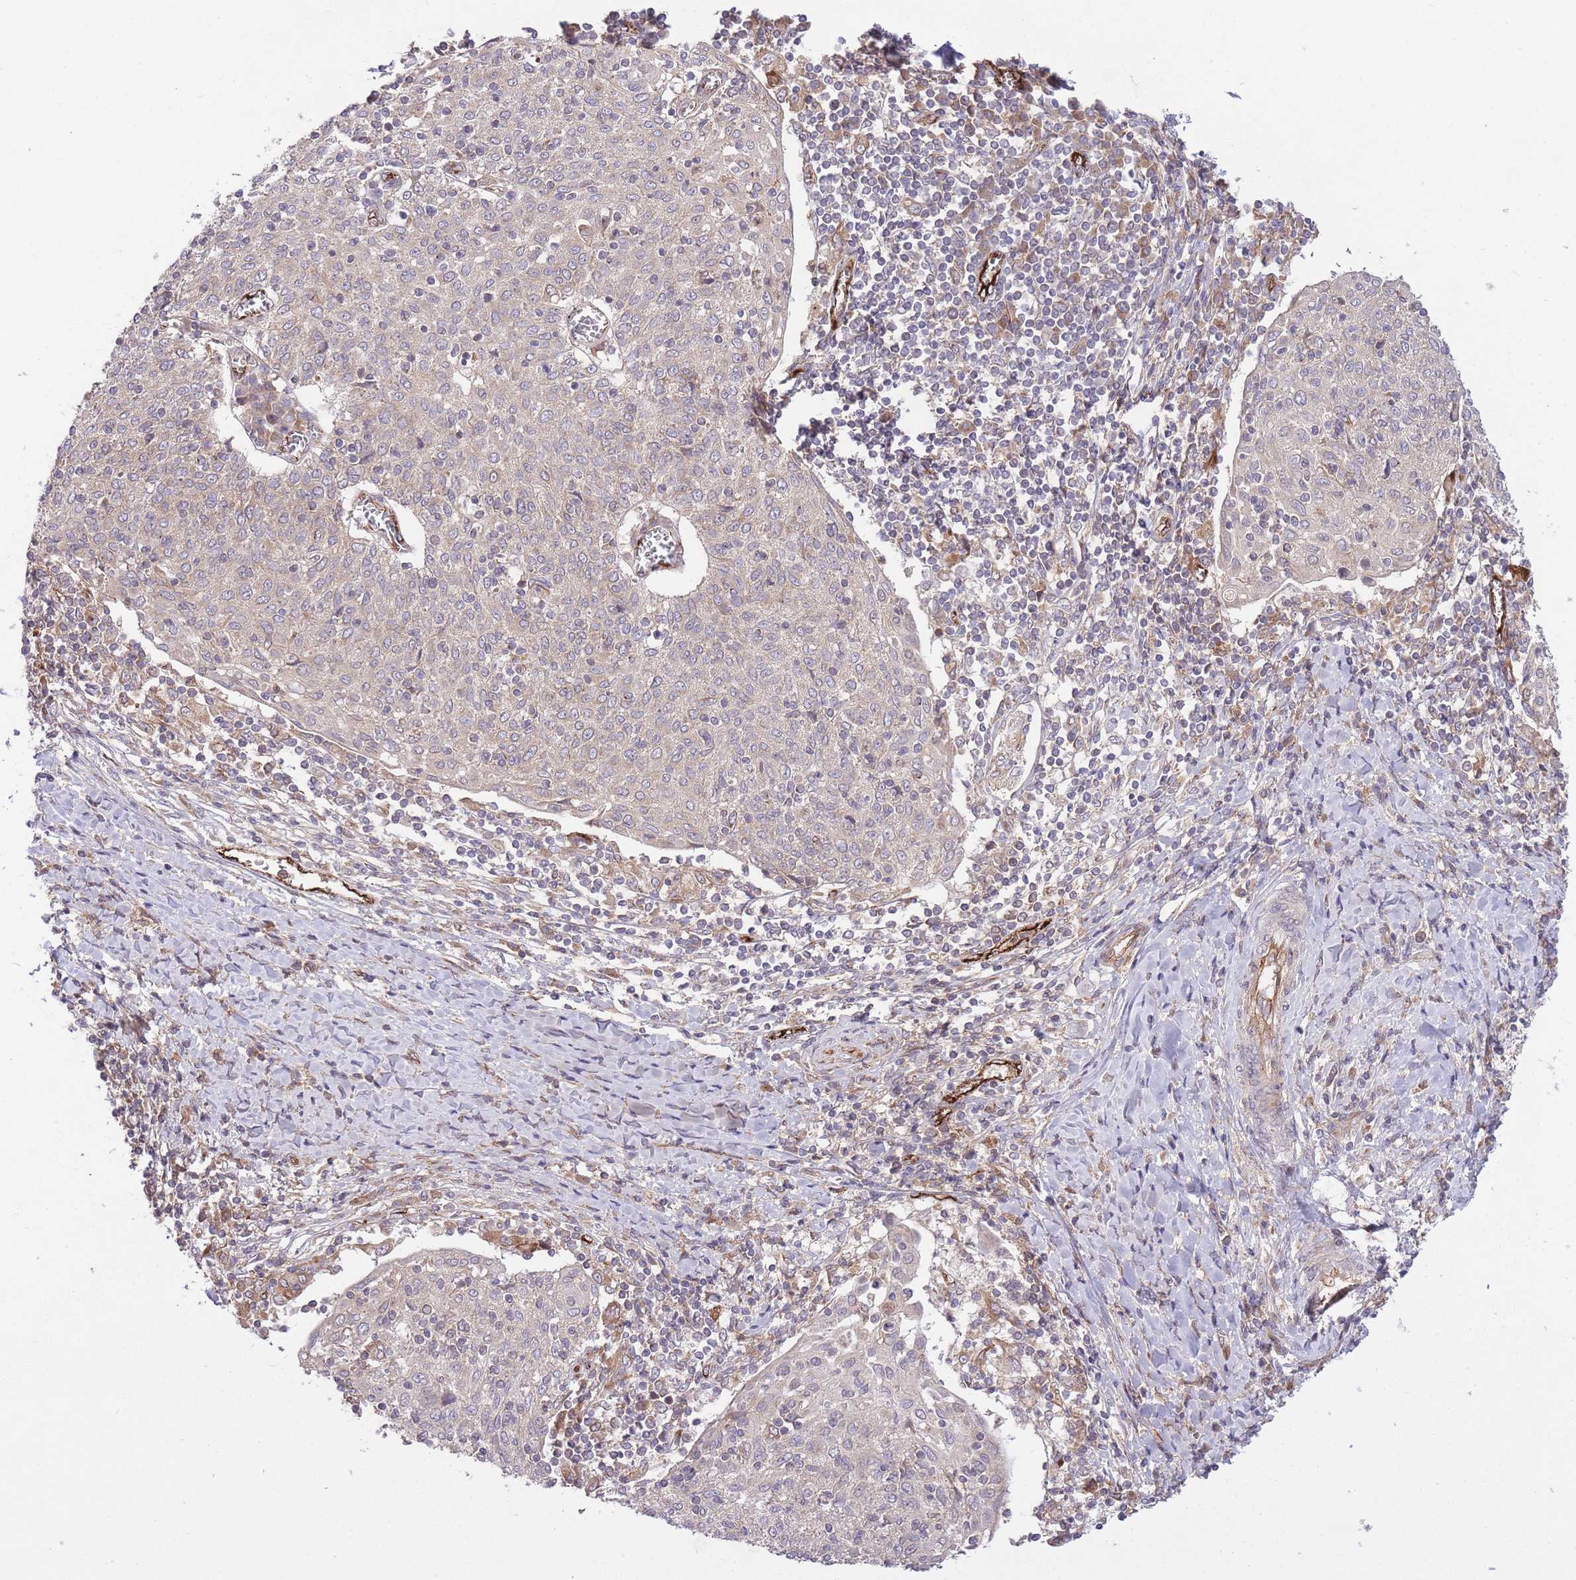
{"staining": {"intensity": "negative", "quantity": "none", "location": "none"}, "tissue": "cervical cancer", "cell_type": "Tumor cells", "image_type": "cancer", "snomed": [{"axis": "morphology", "description": "Squamous cell carcinoma, NOS"}, {"axis": "topography", "description": "Cervix"}], "caption": "High power microscopy photomicrograph of an IHC micrograph of cervical cancer (squamous cell carcinoma), revealing no significant positivity in tumor cells.", "gene": "CISH", "patient": {"sex": "female", "age": 52}}